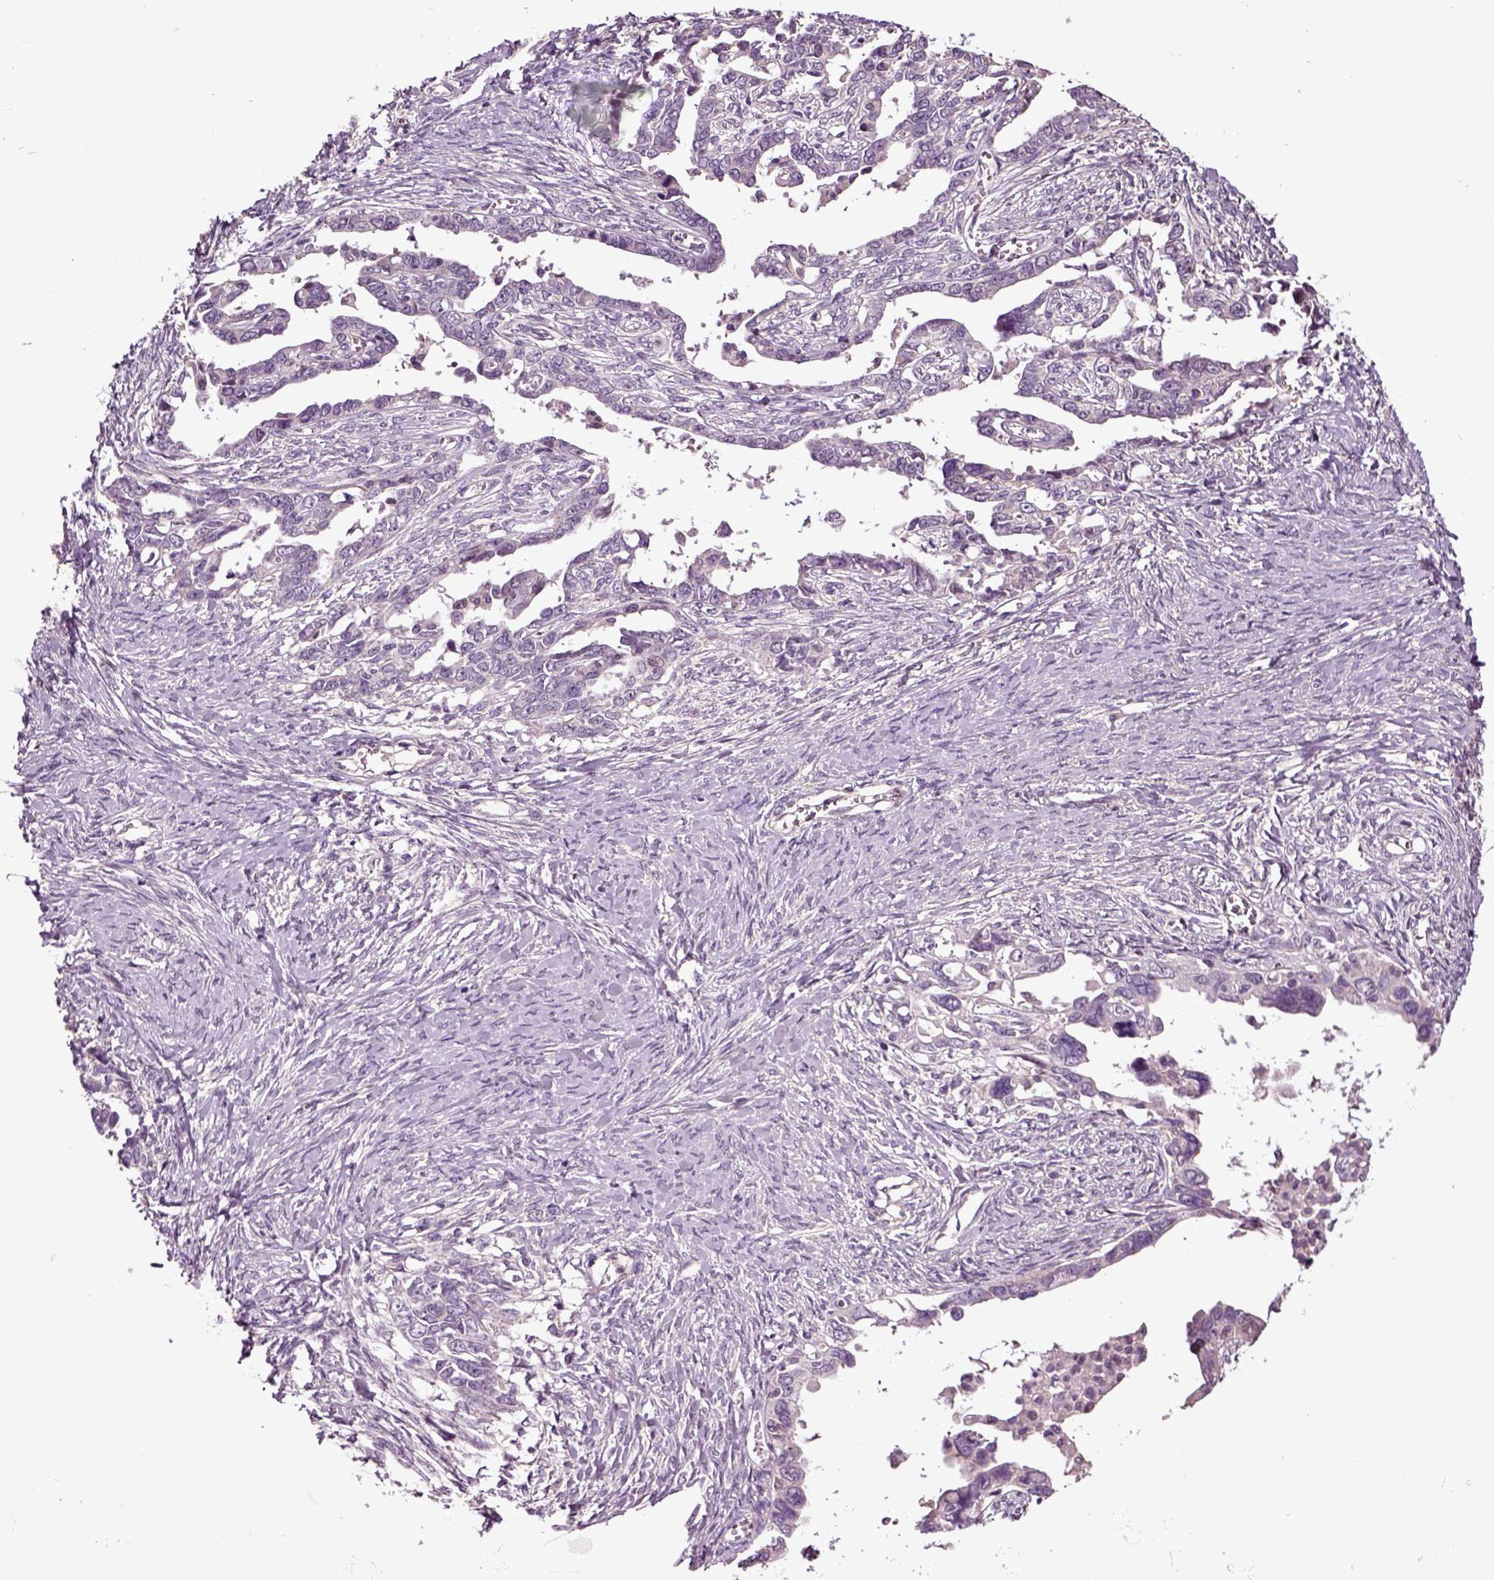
{"staining": {"intensity": "negative", "quantity": "none", "location": "none"}, "tissue": "ovarian cancer", "cell_type": "Tumor cells", "image_type": "cancer", "snomed": [{"axis": "morphology", "description": "Cystadenocarcinoma, serous, NOS"}, {"axis": "topography", "description": "Ovary"}], "caption": "Tumor cells show no significant positivity in ovarian cancer (serous cystadenocarcinoma). The staining is performed using DAB brown chromogen with nuclei counter-stained in using hematoxylin.", "gene": "HAGHL", "patient": {"sex": "female", "age": 69}}